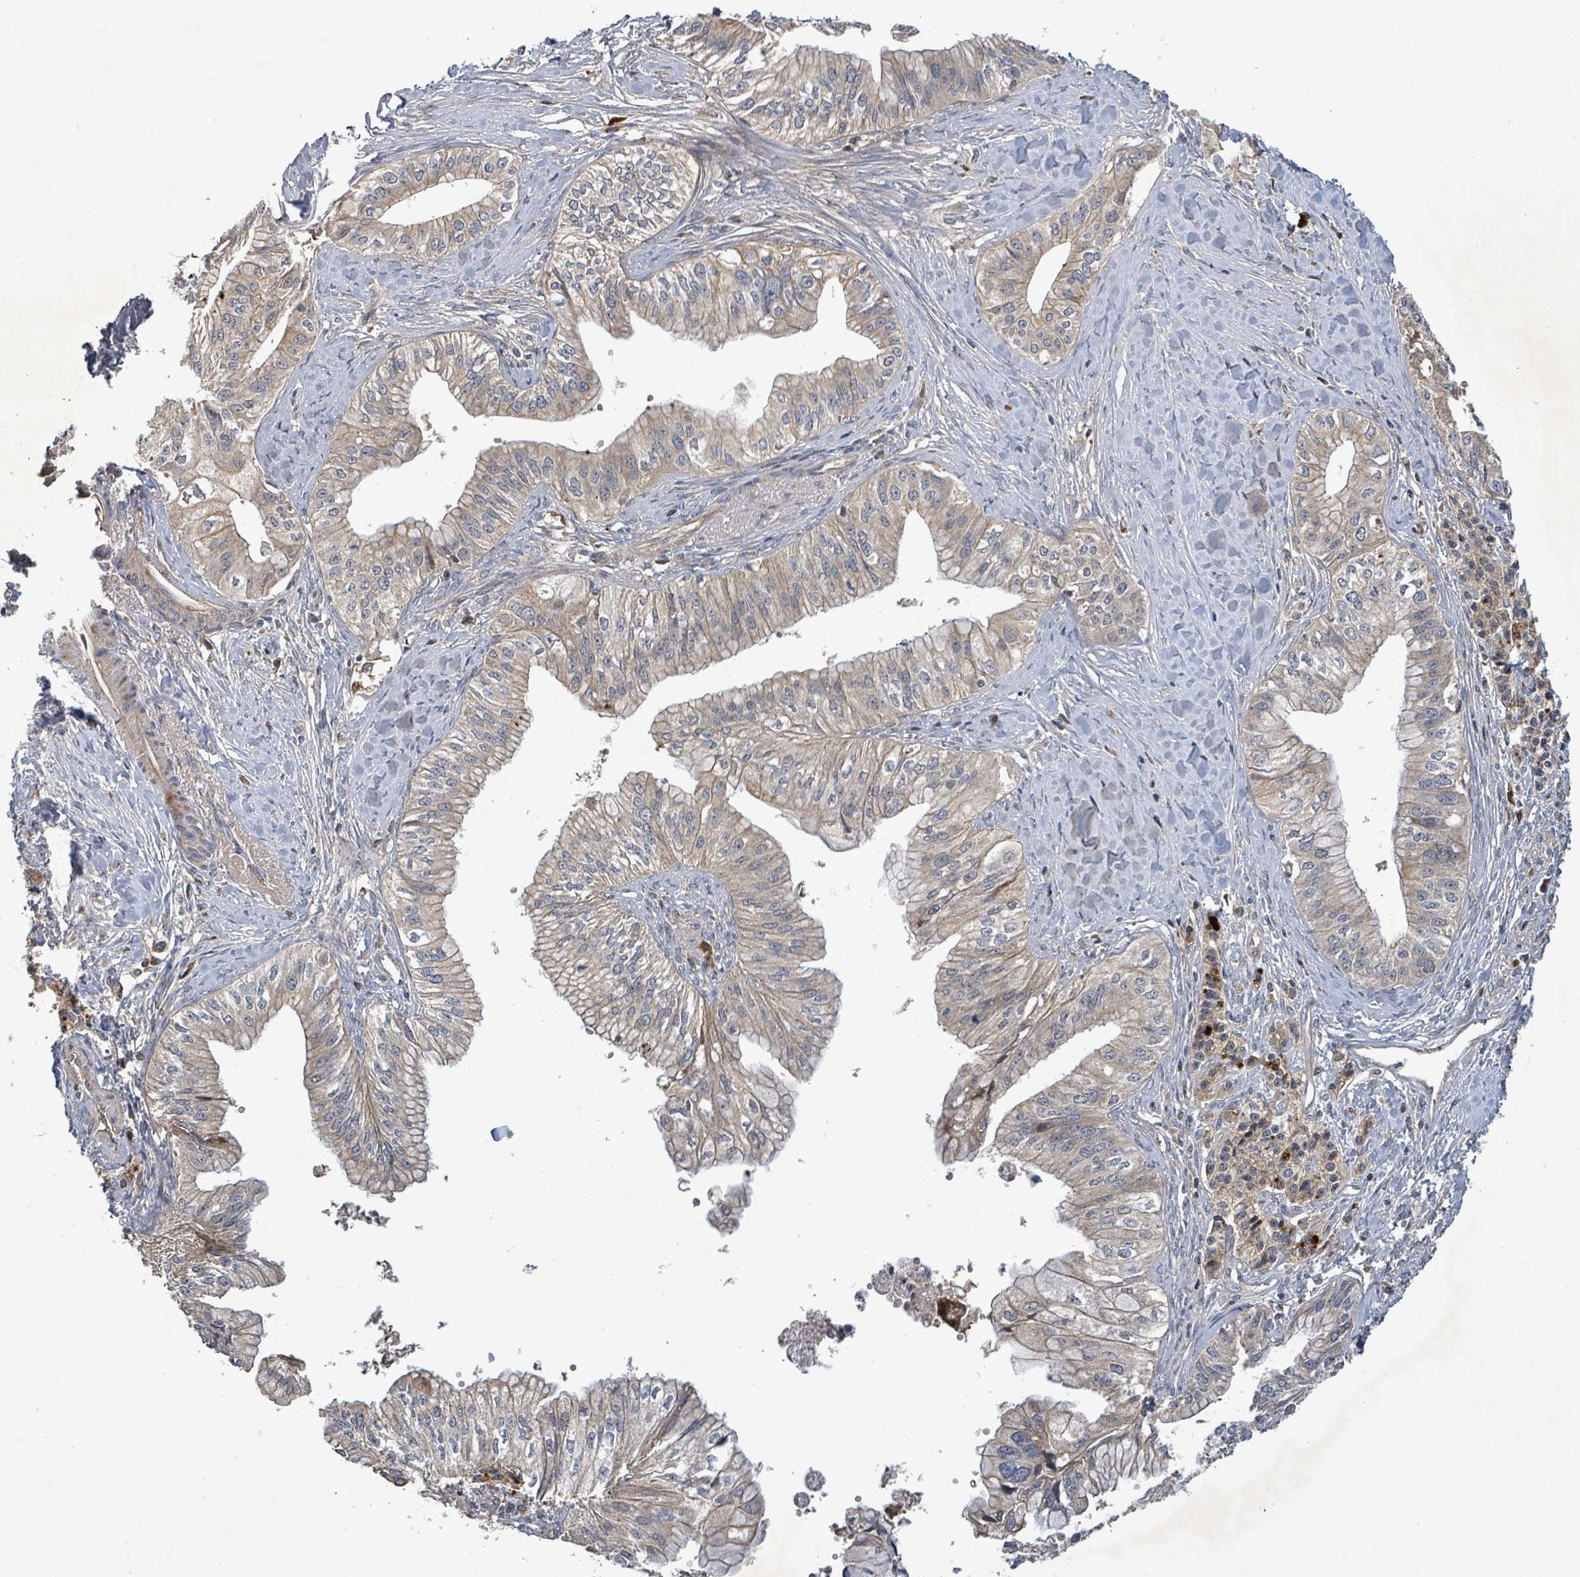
{"staining": {"intensity": "weak", "quantity": "<25%", "location": "cytoplasmic/membranous"}, "tissue": "pancreatic cancer", "cell_type": "Tumor cells", "image_type": "cancer", "snomed": [{"axis": "morphology", "description": "Adenocarcinoma, NOS"}, {"axis": "topography", "description": "Pancreas"}], "caption": "A micrograph of human pancreatic adenocarcinoma is negative for staining in tumor cells.", "gene": "STARD4", "patient": {"sex": "male", "age": 71}}